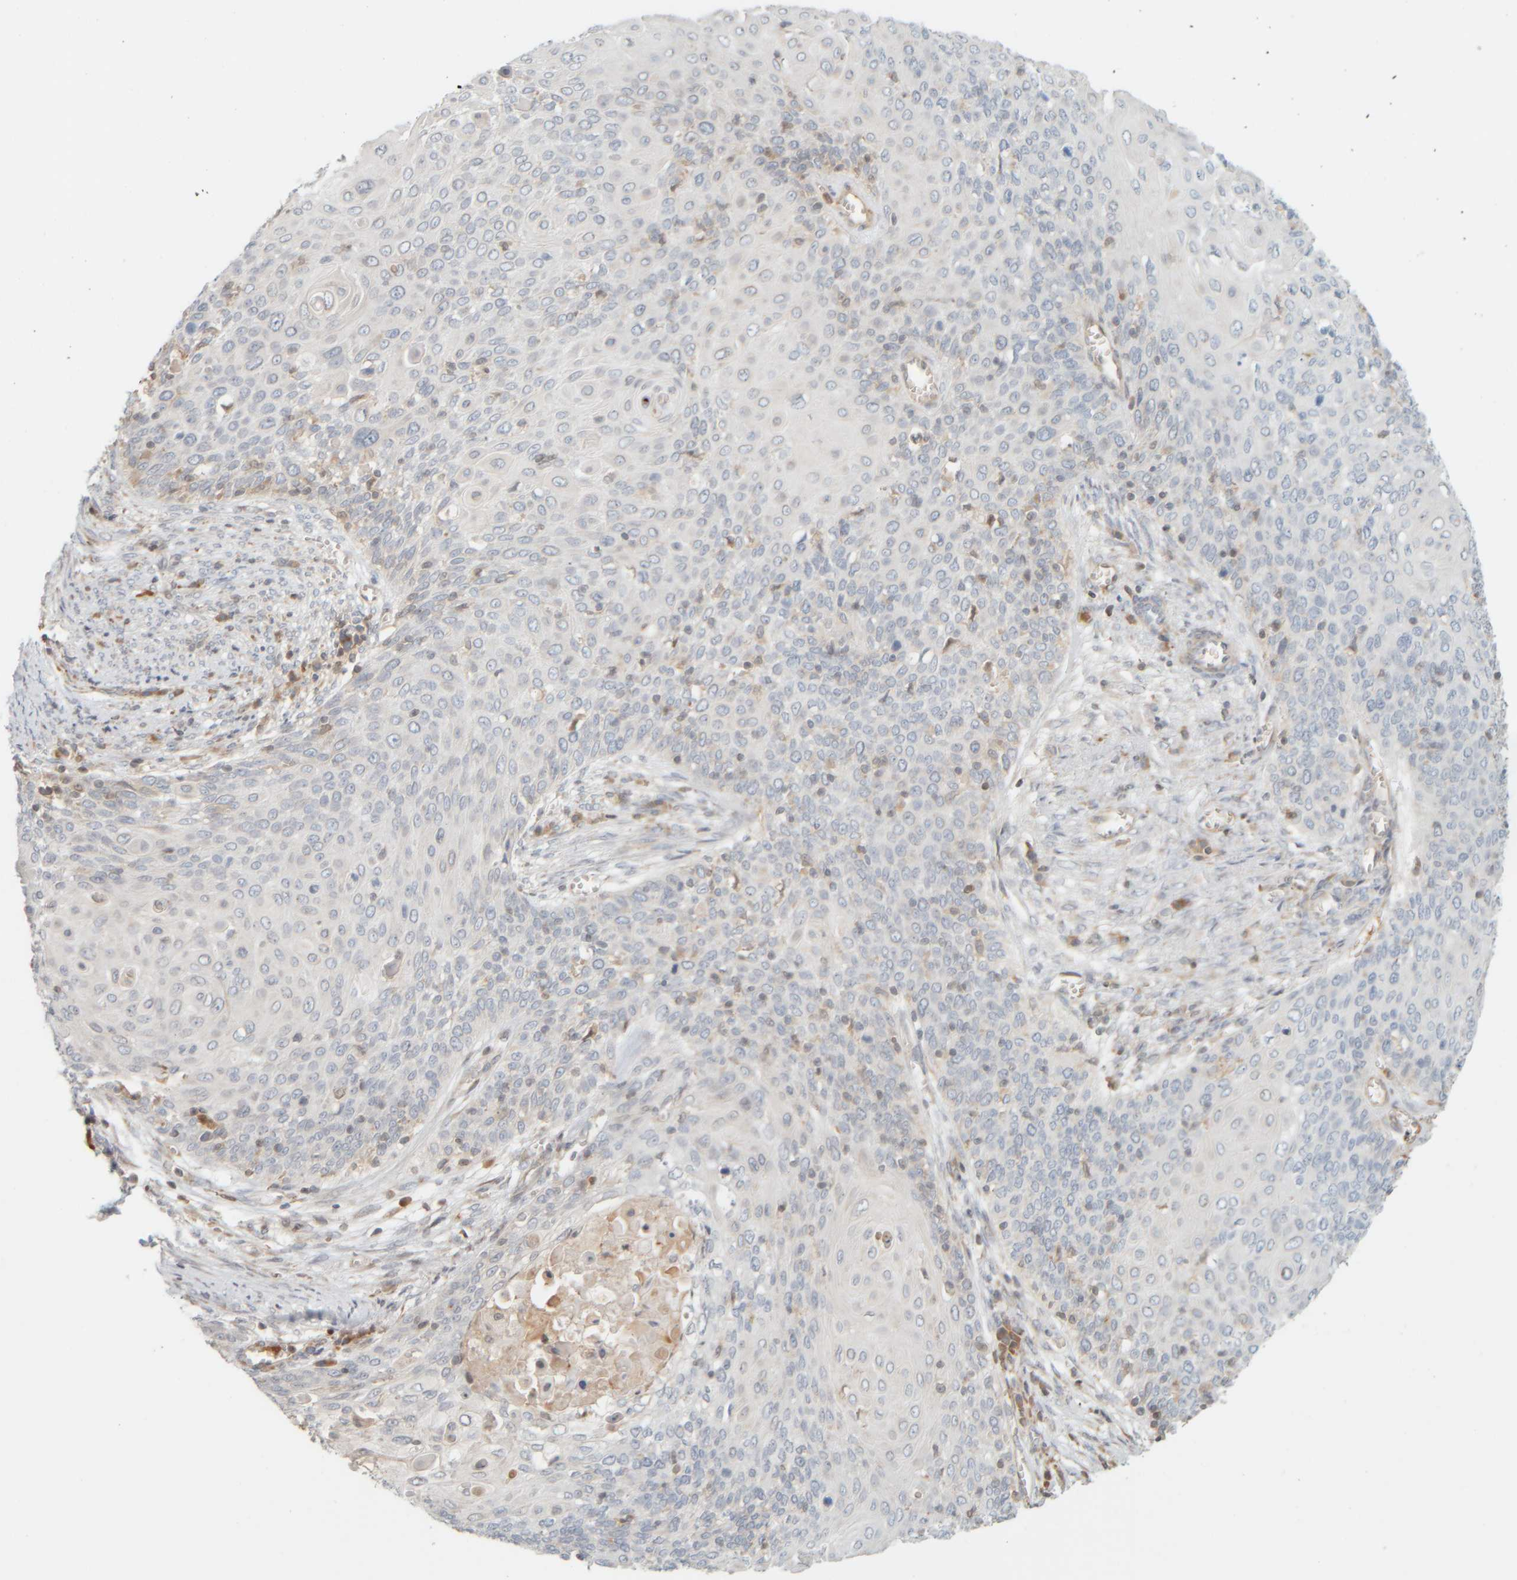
{"staining": {"intensity": "negative", "quantity": "none", "location": "none"}, "tissue": "cervical cancer", "cell_type": "Tumor cells", "image_type": "cancer", "snomed": [{"axis": "morphology", "description": "Squamous cell carcinoma, NOS"}, {"axis": "topography", "description": "Cervix"}], "caption": "Immunohistochemistry of human squamous cell carcinoma (cervical) reveals no expression in tumor cells.", "gene": "PTGES3L-AARSD1", "patient": {"sex": "female", "age": 39}}